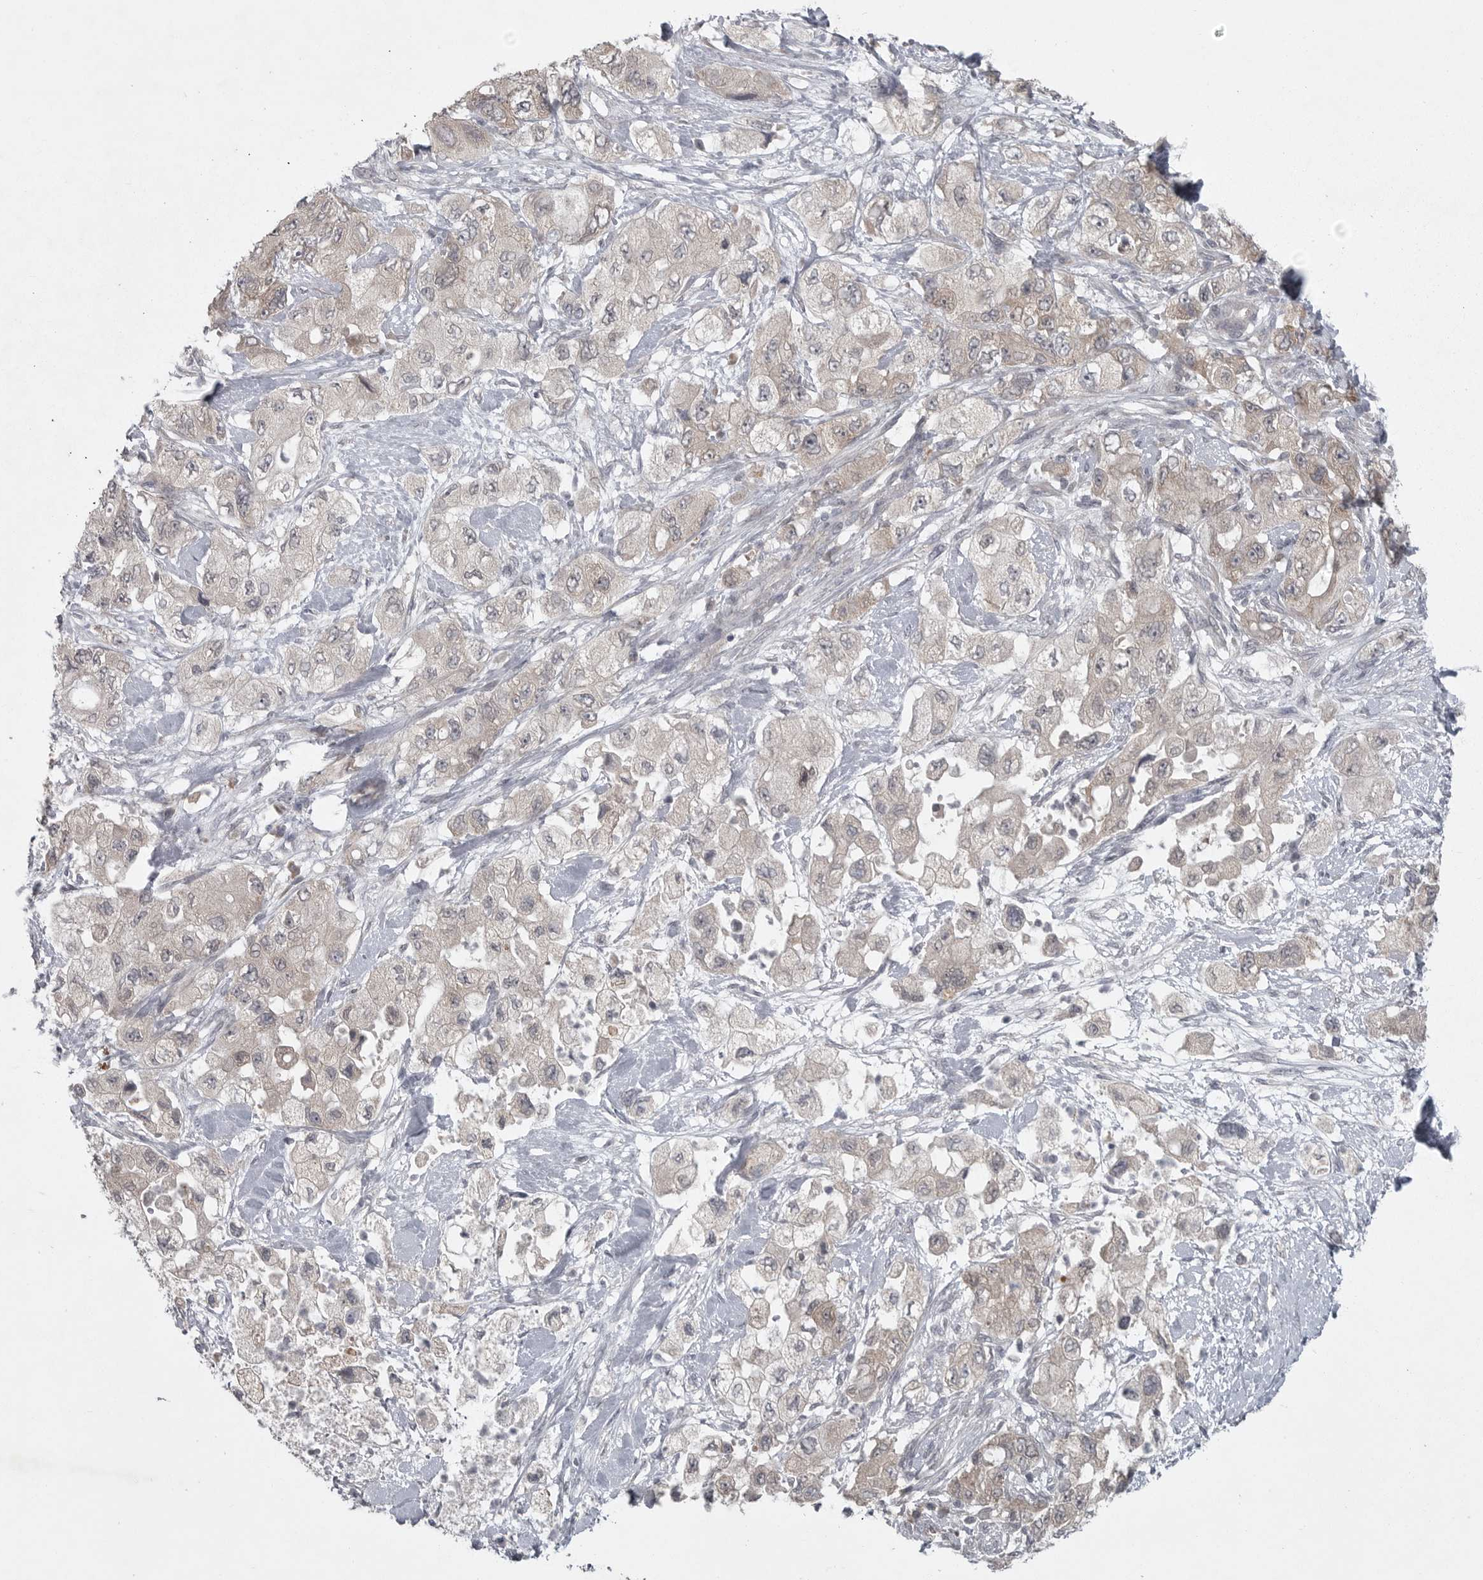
{"staining": {"intensity": "weak", "quantity": "<25%", "location": "cytoplasmic/membranous"}, "tissue": "pancreatic cancer", "cell_type": "Tumor cells", "image_type": "cancer", "snomed": [{"axis": "morphology", "description": "Adenocarcinoma, NOS"}, {"axis": "topography", "description": "Pancreas"}], "caption": "IHC of adenocarcinoma (pancreatic) reveals no expression in tumor cells.", "gene": "PHF13", "patient": {"sex": "female", "age": 73}}